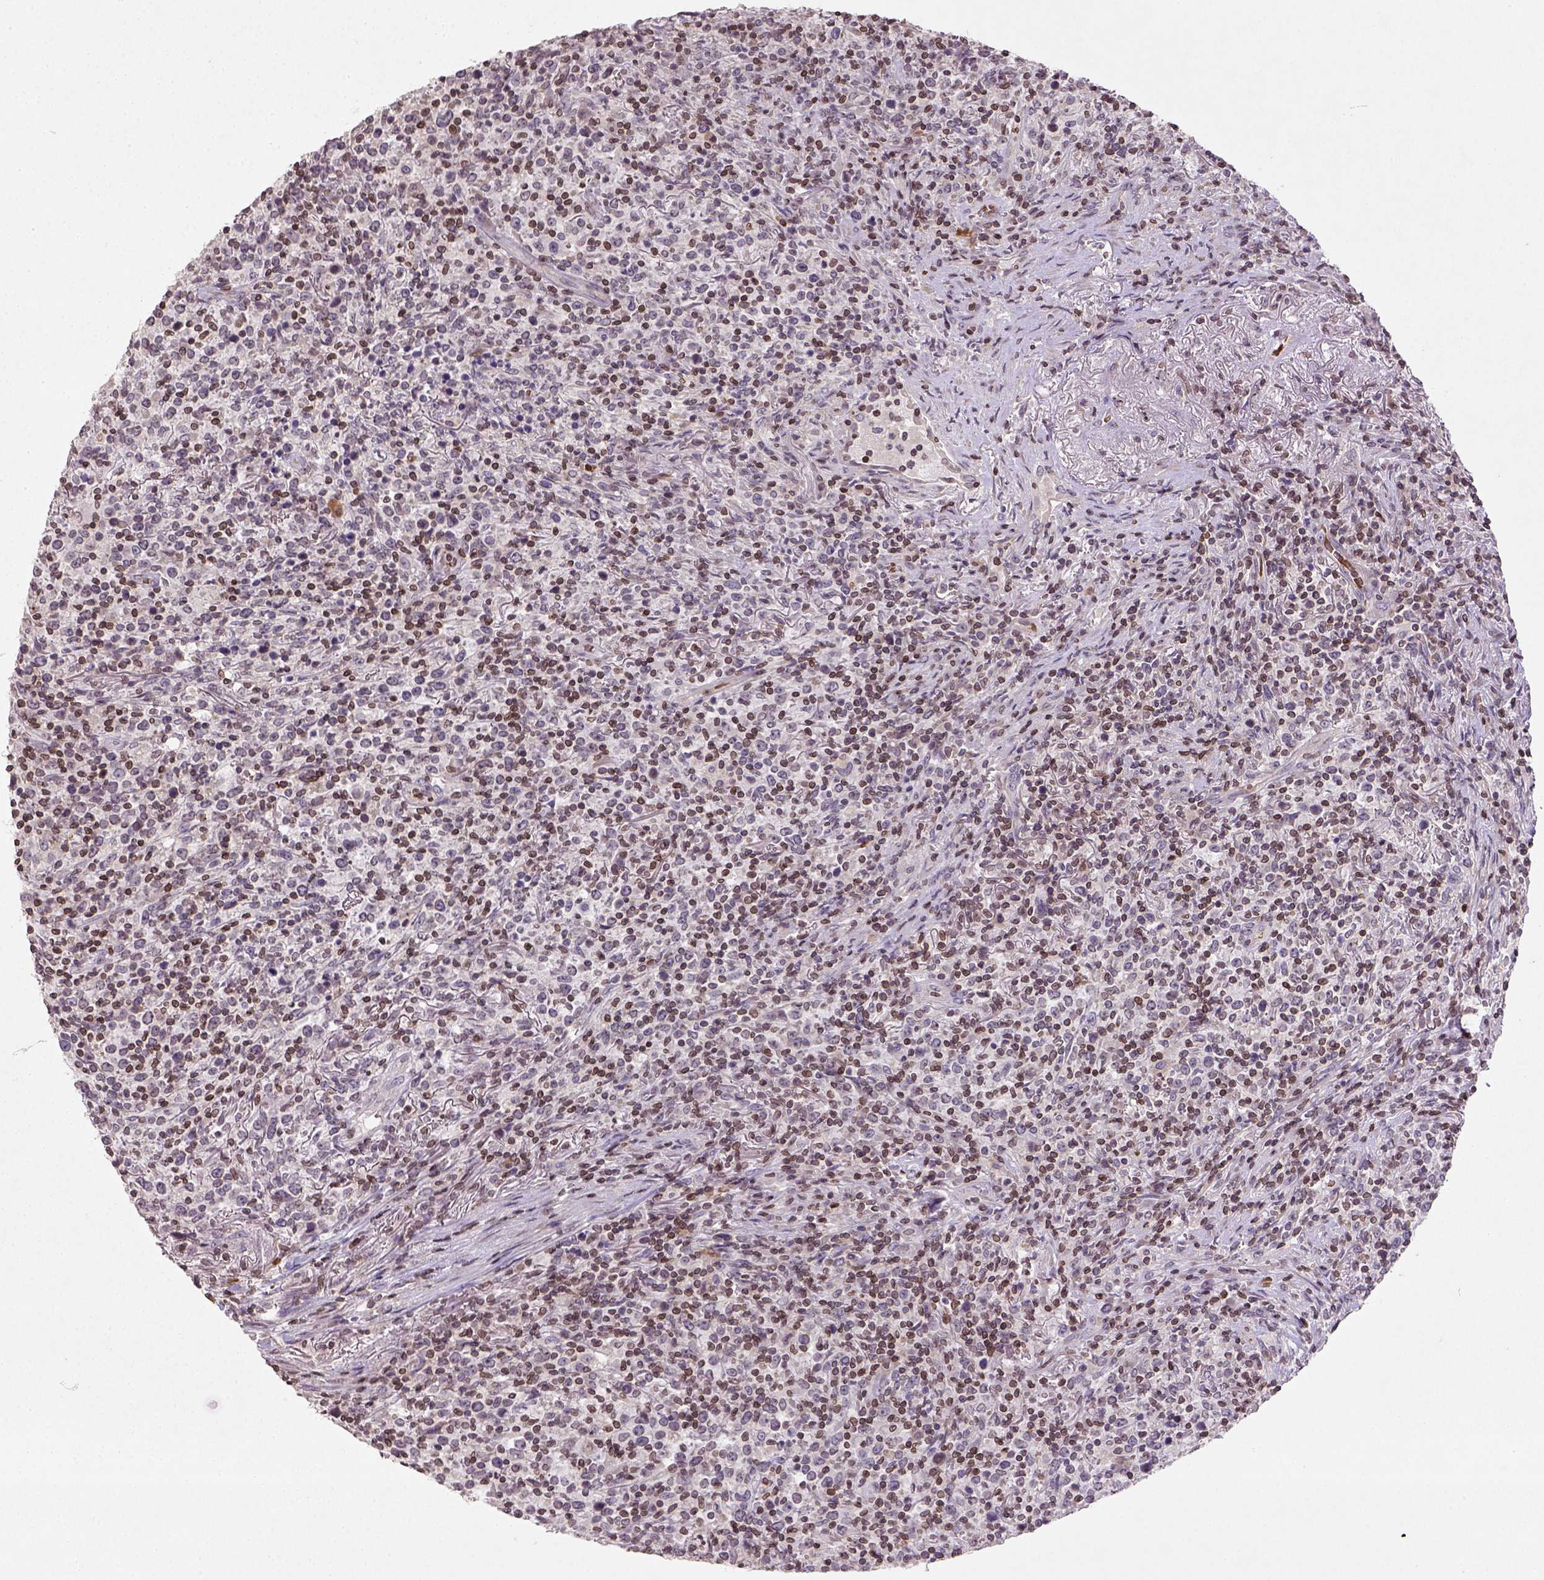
{"staining": {"intensity": "moderate", "quantity": "25%-75%", "location": "nuclear"}, "tissue": "lymphoma", "cell_type": "Tumor cells", "image_type": "cancer", "snomed": [{"axis": "morphology", "description": "Malignant lymphoma, non-Hodgkin's type, High grade"}, {"axis": "topography", "description": "Lung"}], "caption": "A high-resolution image shows immunohistochemistry (IHC) staining of high-grade malignant lymphoma, non-Hodgkin's type, which shows moderate nuclear expression in approximately 25%-75% of tumor cells. (brown staining indicates protein expression, while blue staining denotes nuclei).", "gene": "NUDT3", "patient": {"sex": "male", "age": 79}}